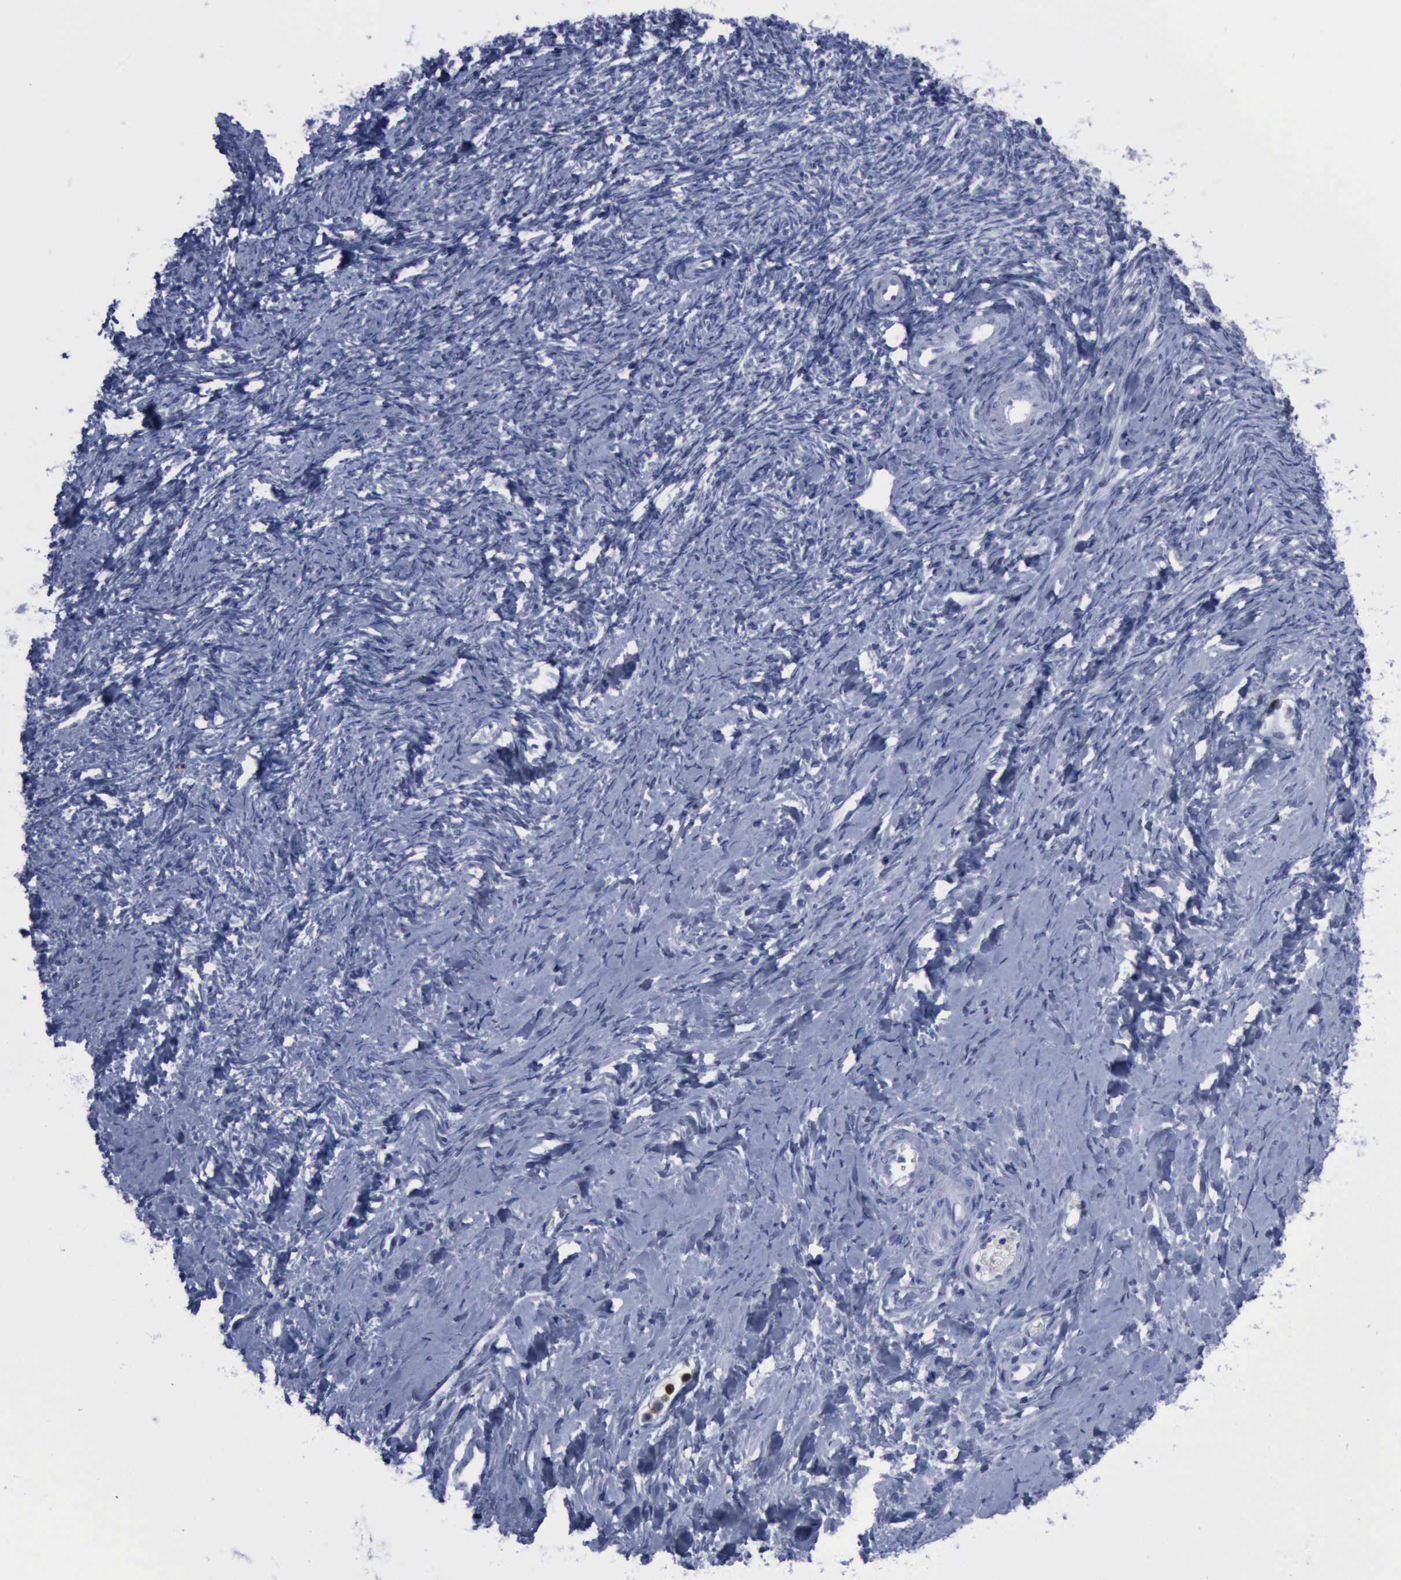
{"staining": {"intensity": "negative", "quantity": "none", "location": "none"}, "tissue": "ovarian cancer", "cell_type": "Tumor cells", "image_type": "cancer", "snomed": [{"axis": "morphology", "description": "Normal tissue, NOS"}, {"axis": "morphology", "description": "Cystadenocarcinoma, serous, NOS"}, {"axis": "topography", "description": "Ovary"}], "caption": "The histopathology image reveals no significant expression in tumor cells of ovarian cancer.", "gene": "CSTA", "patient": {"sex": "female", "age": 62}}